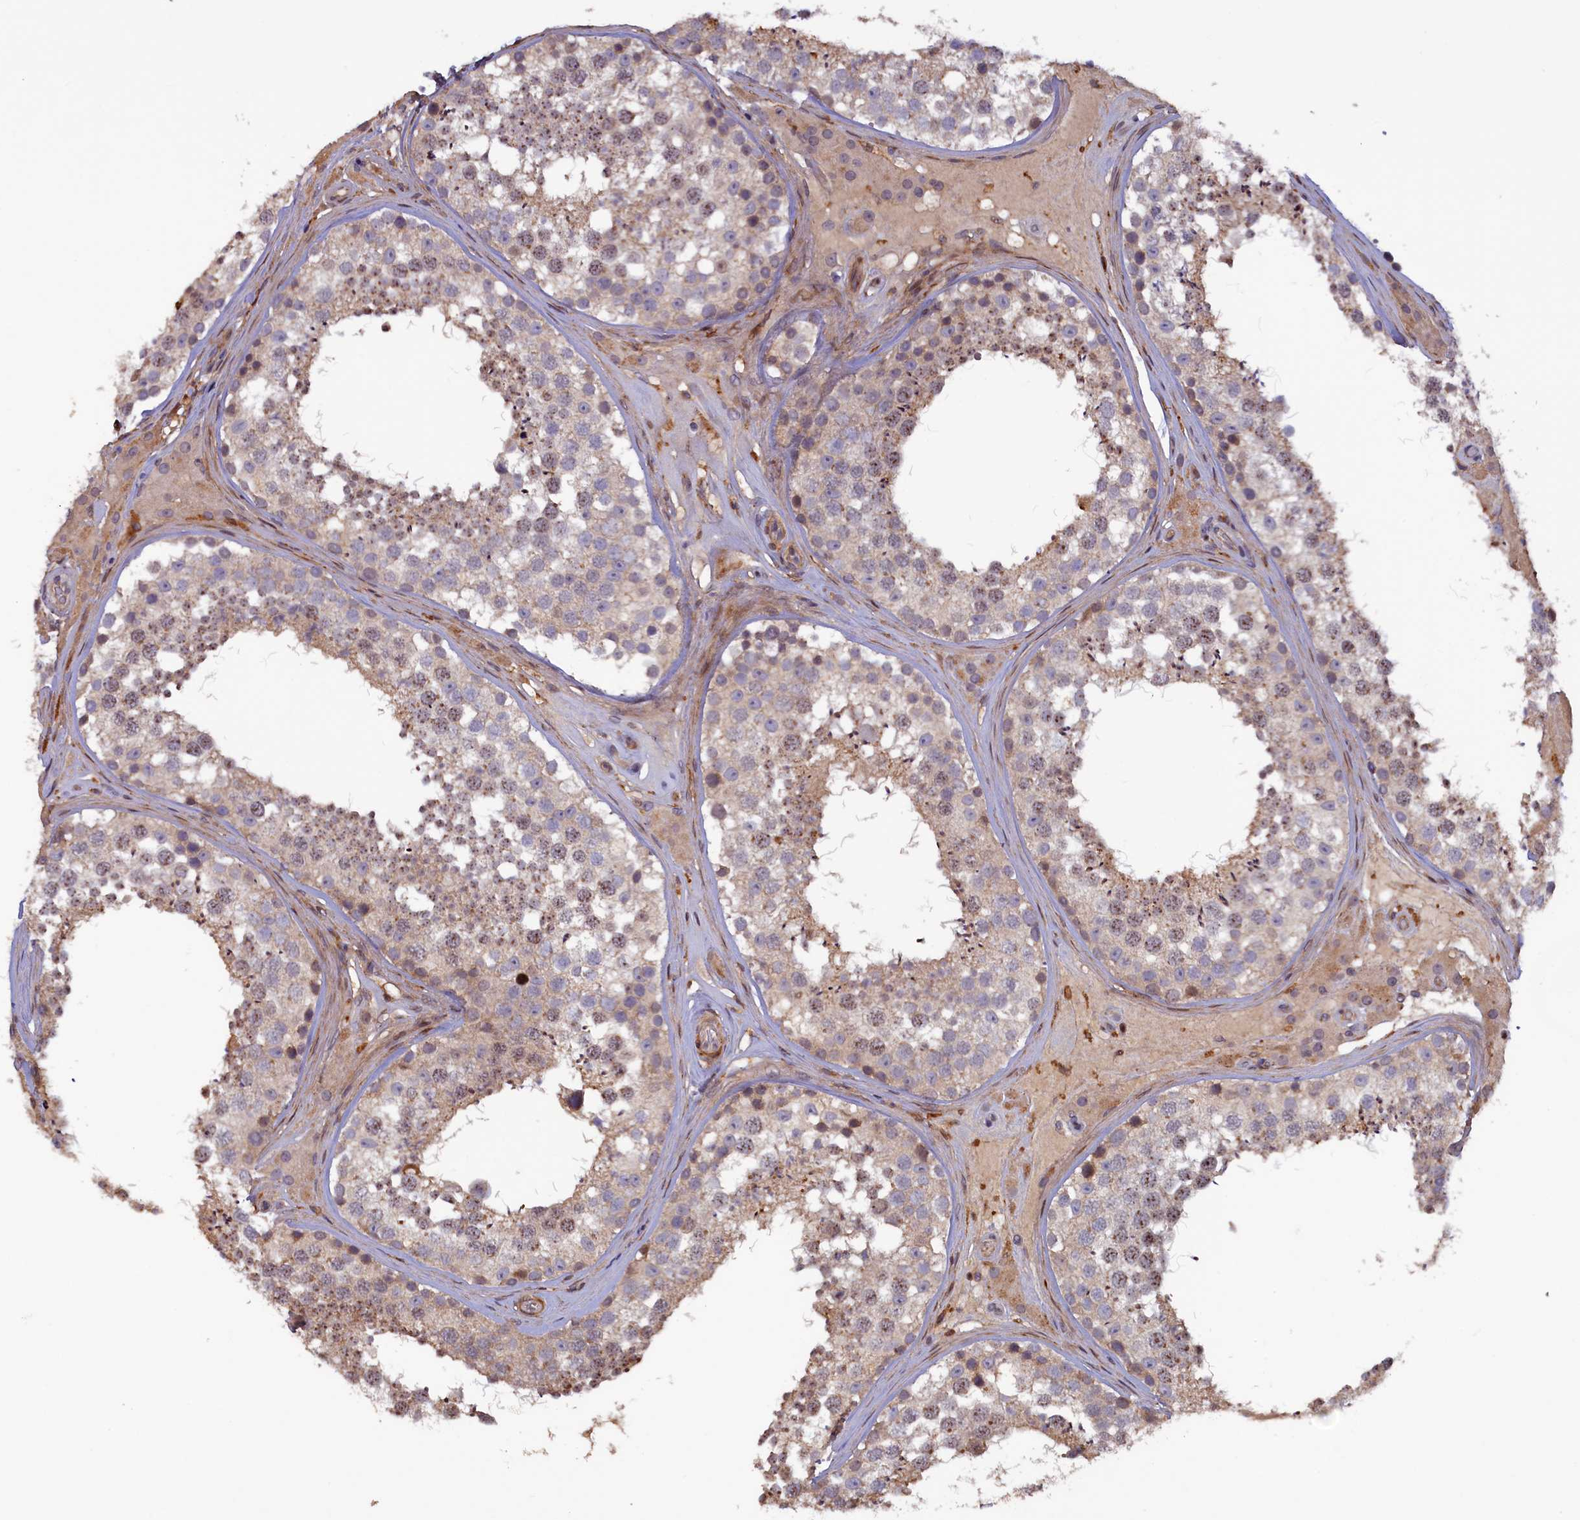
{"staining": {"intensity": "moderate", "quantity": "<25%", "location": "cytoplasmic/membranous,nuclear"}, "tissue": "testis", "cell_type": "Cells in seminiferous ducts", "image_type": "normal", "snomed": [{"axis": "morphology", "description": "Normal tissue, NOS"}, {"axis": "topography", "description": "Testis"}], "caption": "High-magnification brightfield microscopy of unremarkable testis stained with DAB (3,3'-diaminobenzidine) (brown) and counterstained with hematoxylin (blue). cells in seminiferous ducts exhibit moderate cytoplasmic/membranous,nuclear expression is appreciated in approximately<25% of cells. (DAB IHC, brown staining for protein, blue staining for nuclei).", "gene": "FERMT1", "patient": {"sex": "male", "age": 46}}